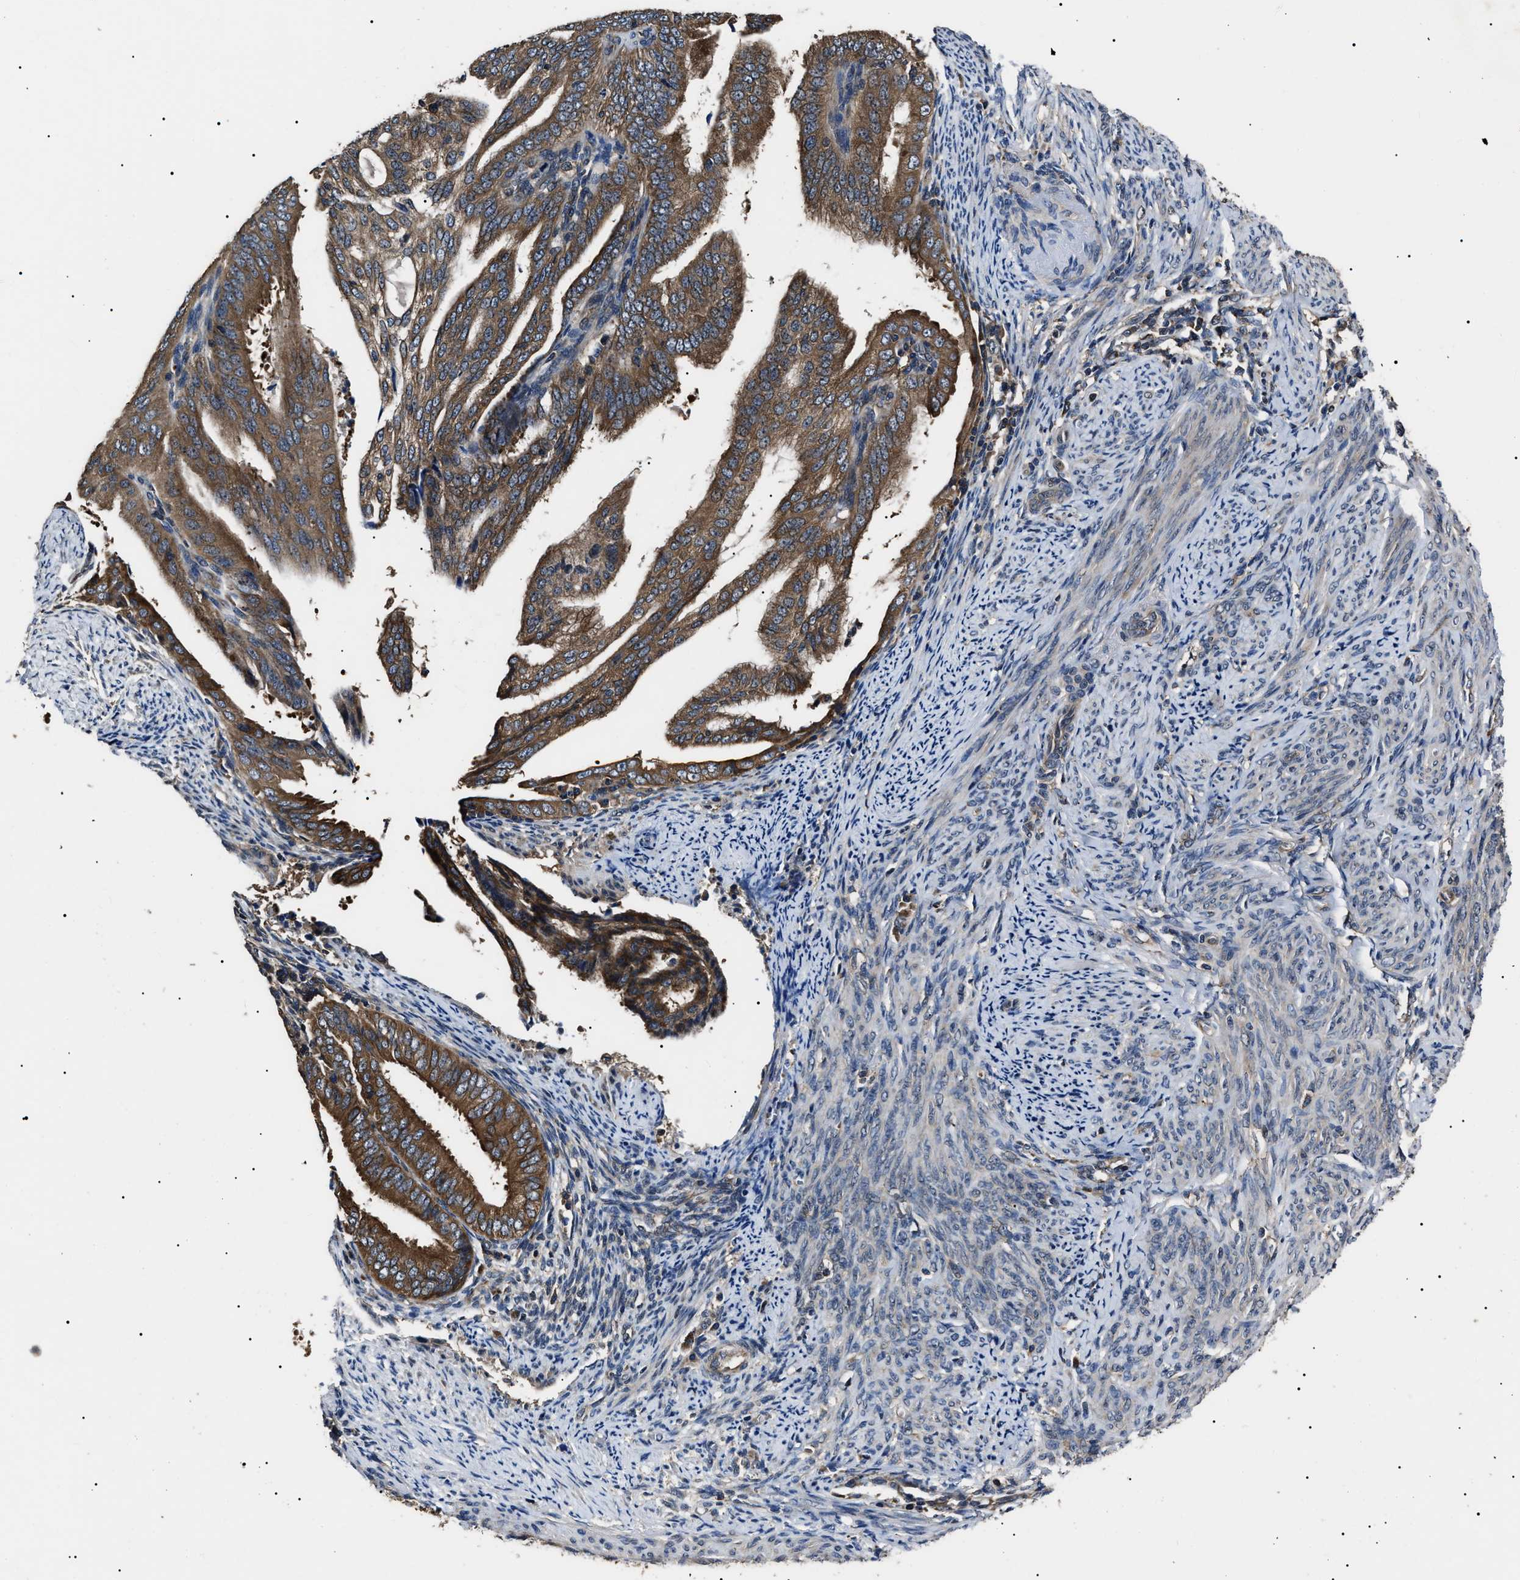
{"staining": {"intensity": "moderate", "quantity": ">75%", "location": "cytoplasmic/membranous"}, "tissue": "endometrial cancer", "cell_type": "Tumor cells", "image_type": "cancer", "snomed": [{"axis": "morphology", "description": "Adenocarcinoma, NOS"}, {"axis": "topography", "description": "Endometrium"}], "caption": "Moderate cytoplasmic/membranous protein positivity is seen in about >75% of tumor cells in endometrial cancer. (brown staining indicates protein expression, while blue staining denotes nuclei).", "gene": "CCT8", "patient": {"sex": "female", "age": 58}}